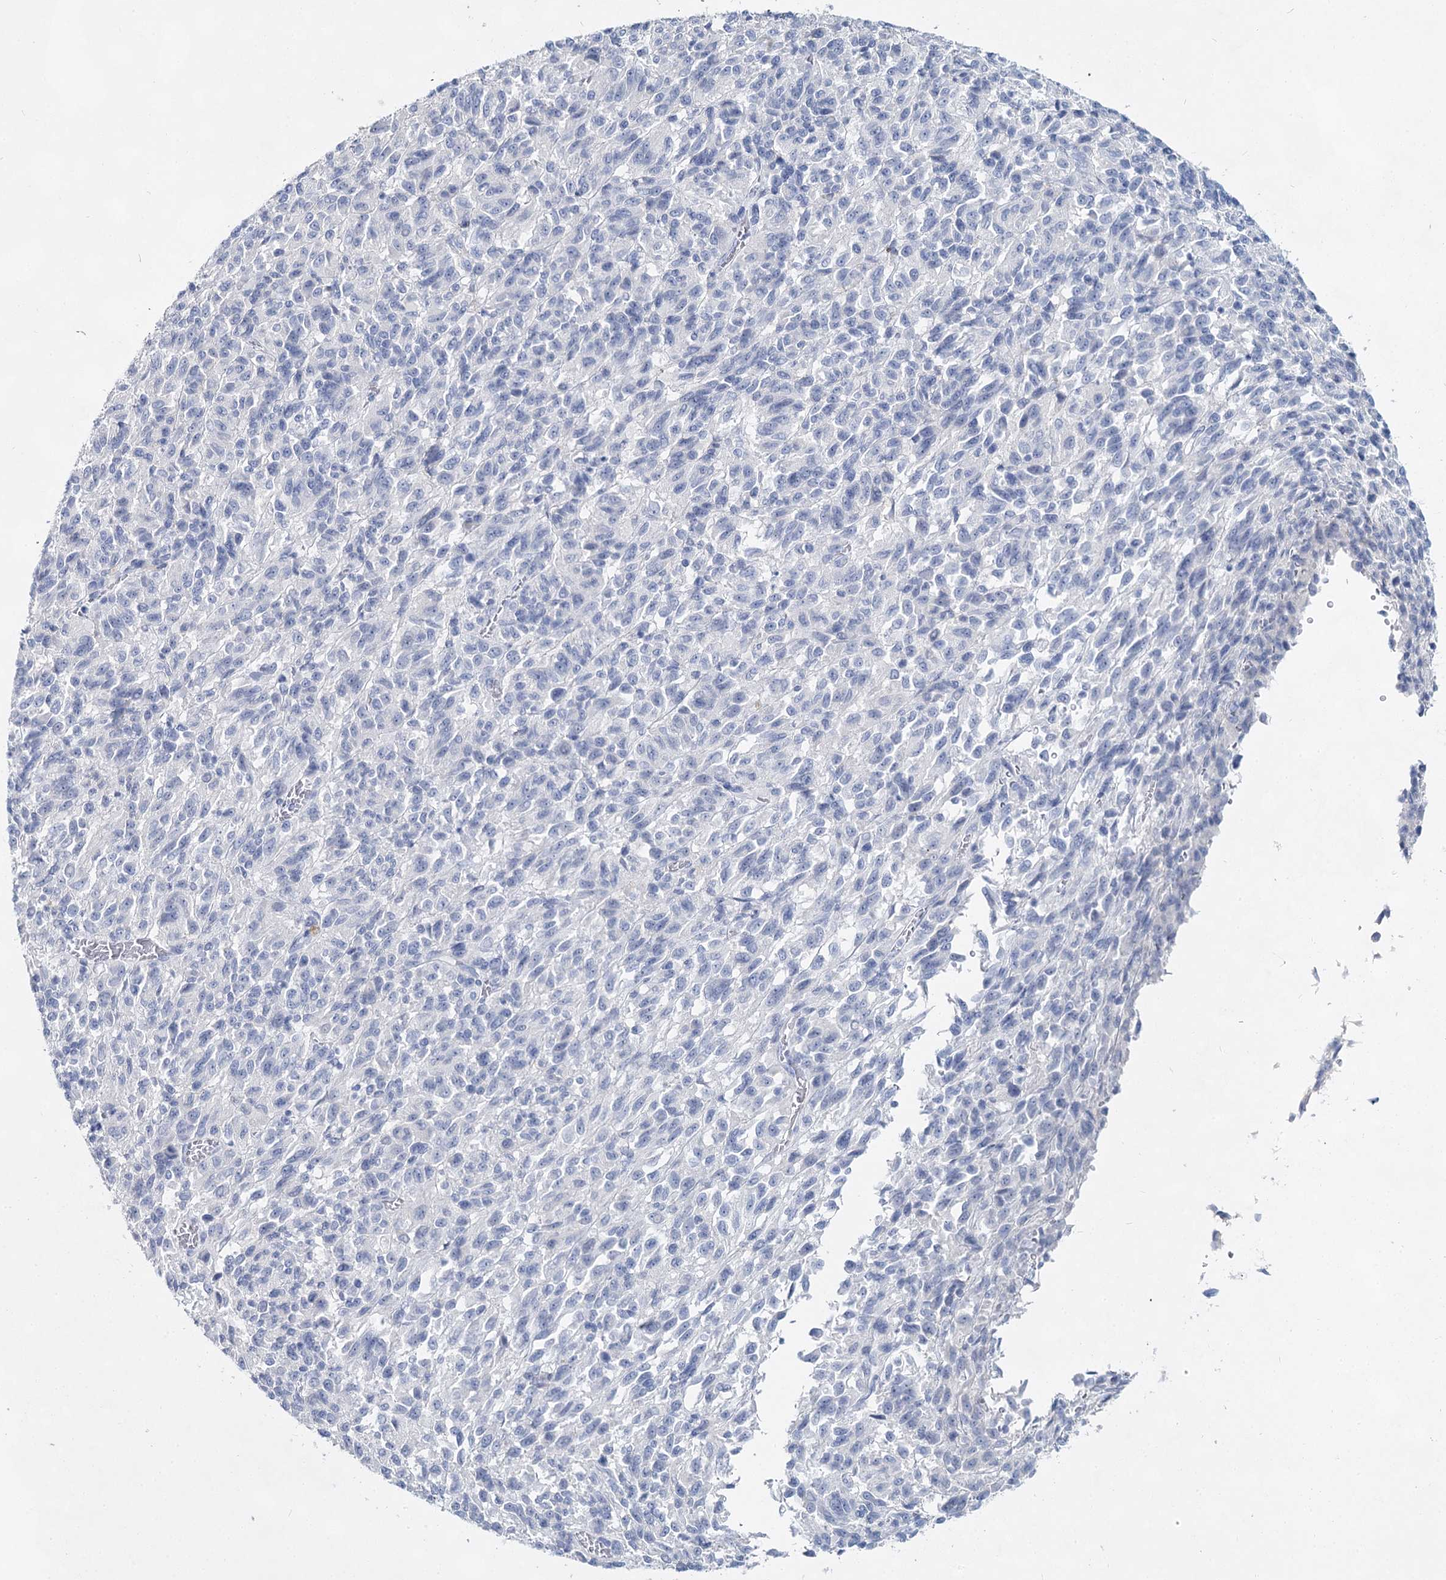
{"staining": {"intensity": "negative", "quantity": "none", "location": "none"}, "tissue": "melanoma", "cell_type": "Tumor cells", "image_type": "cancer", "snomed": [{"axis": "morphology", "description": "Malignant melanoma, Metastatic site"}, {"axis": "topography", "description": "Lung"}], "caption": "Melanoma was stained to show a protein in brown. There is no significant staining in tumor cells.", "gene": "SLC17A2", "patient": {"sex": "male", "age": 64}}